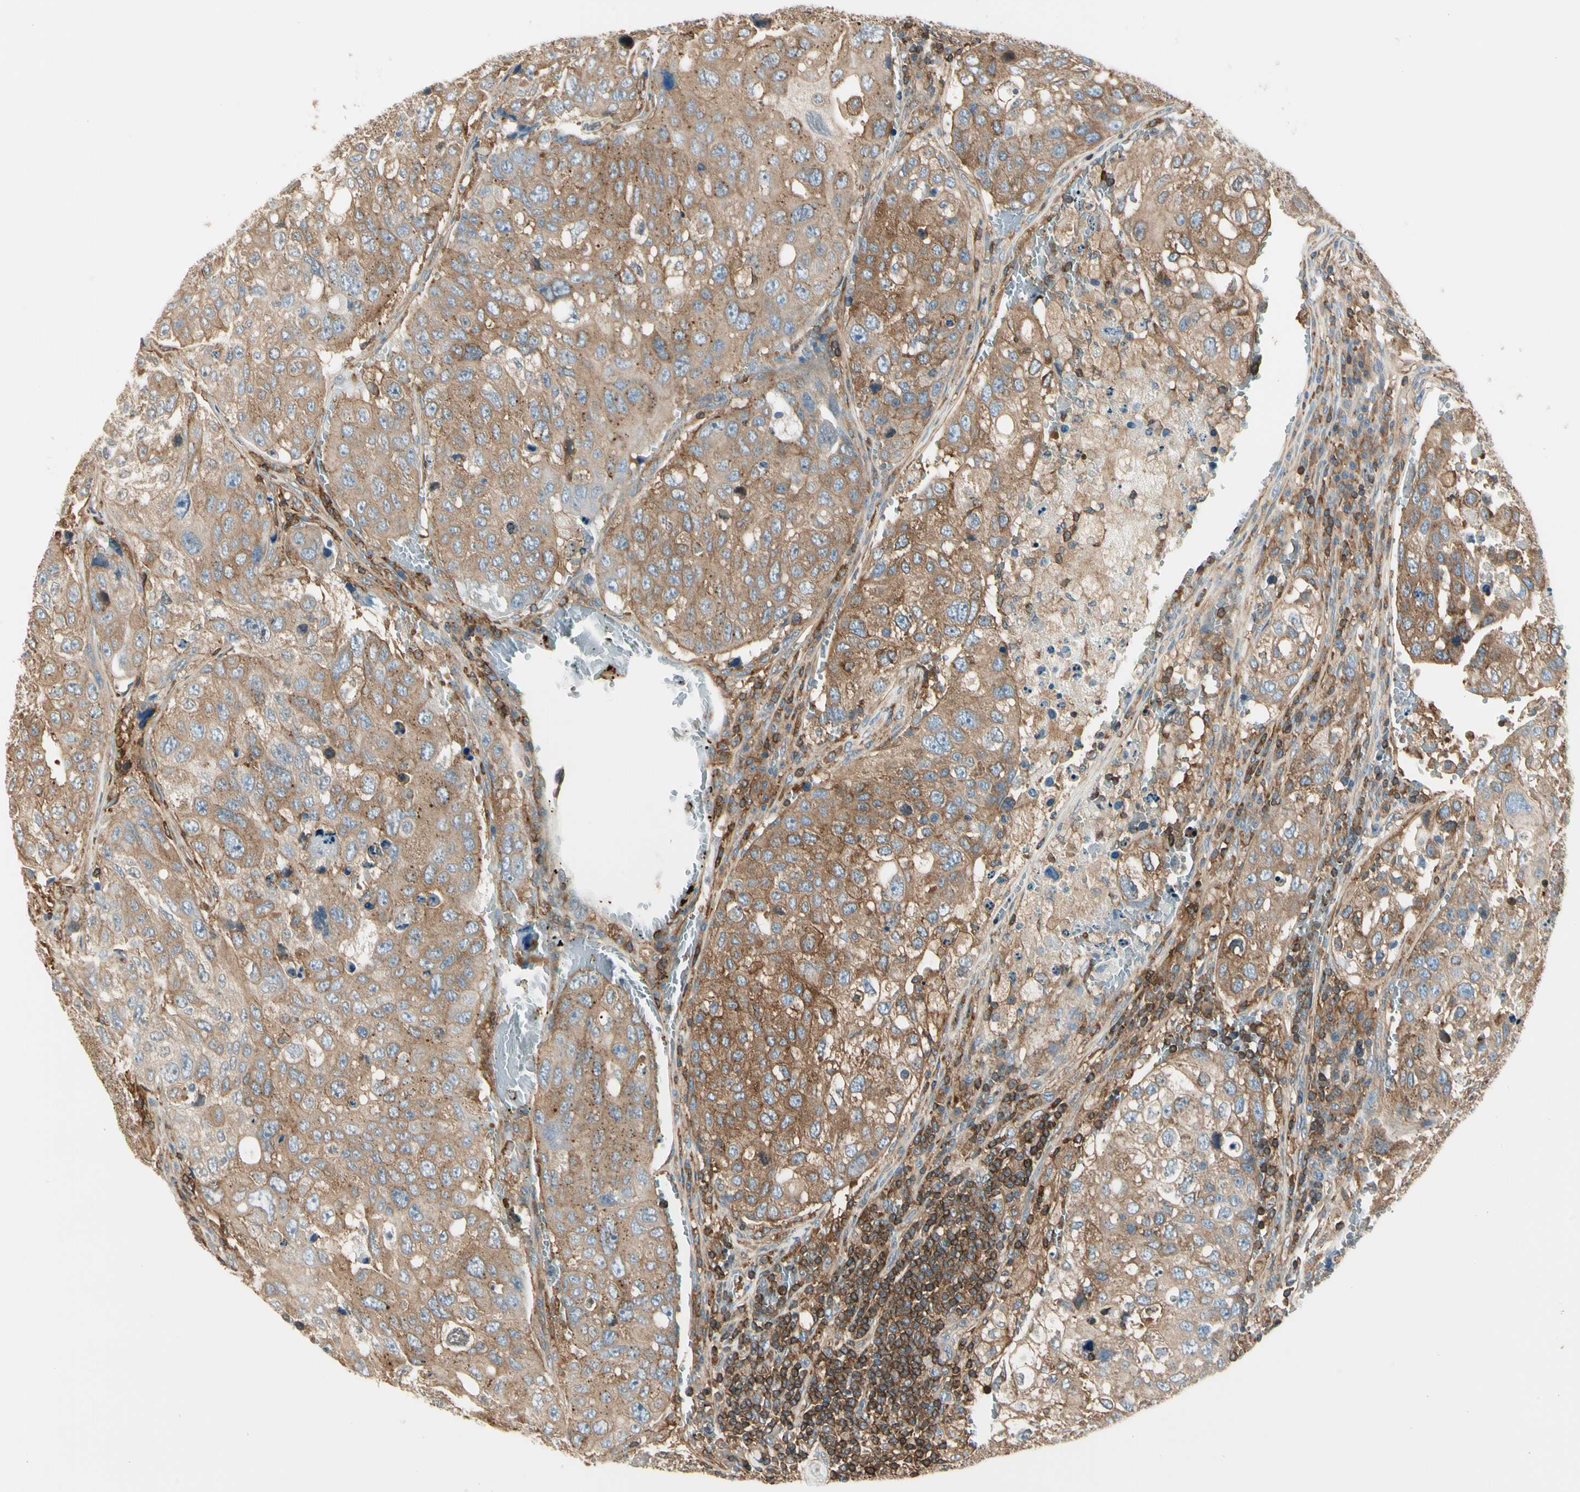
{"staining": {"intensity": "moderate", "quantity": ">75%", "location": "cytoplasmic/membranous"}, "tissue": "urothelial cancer", "cell_type": "Tumor cells", "image_type": "cancer", "snomed": [{"axis": "morphology", "description": "Urothelial carcinoma, High grade"}, {"axis": "topography", "description": "Lymph node"}, {"axis": "topography", "description": "Urinary bladder"}], "caption": "High-grade urothelial carcinoma stained for a protein (brown) demonstrates moderate cytoplasmic/membranous positive expression in about >75% of tumor cells.", "gene": "CAPZA2", "patient": {"sex": "male", "age": 51}}